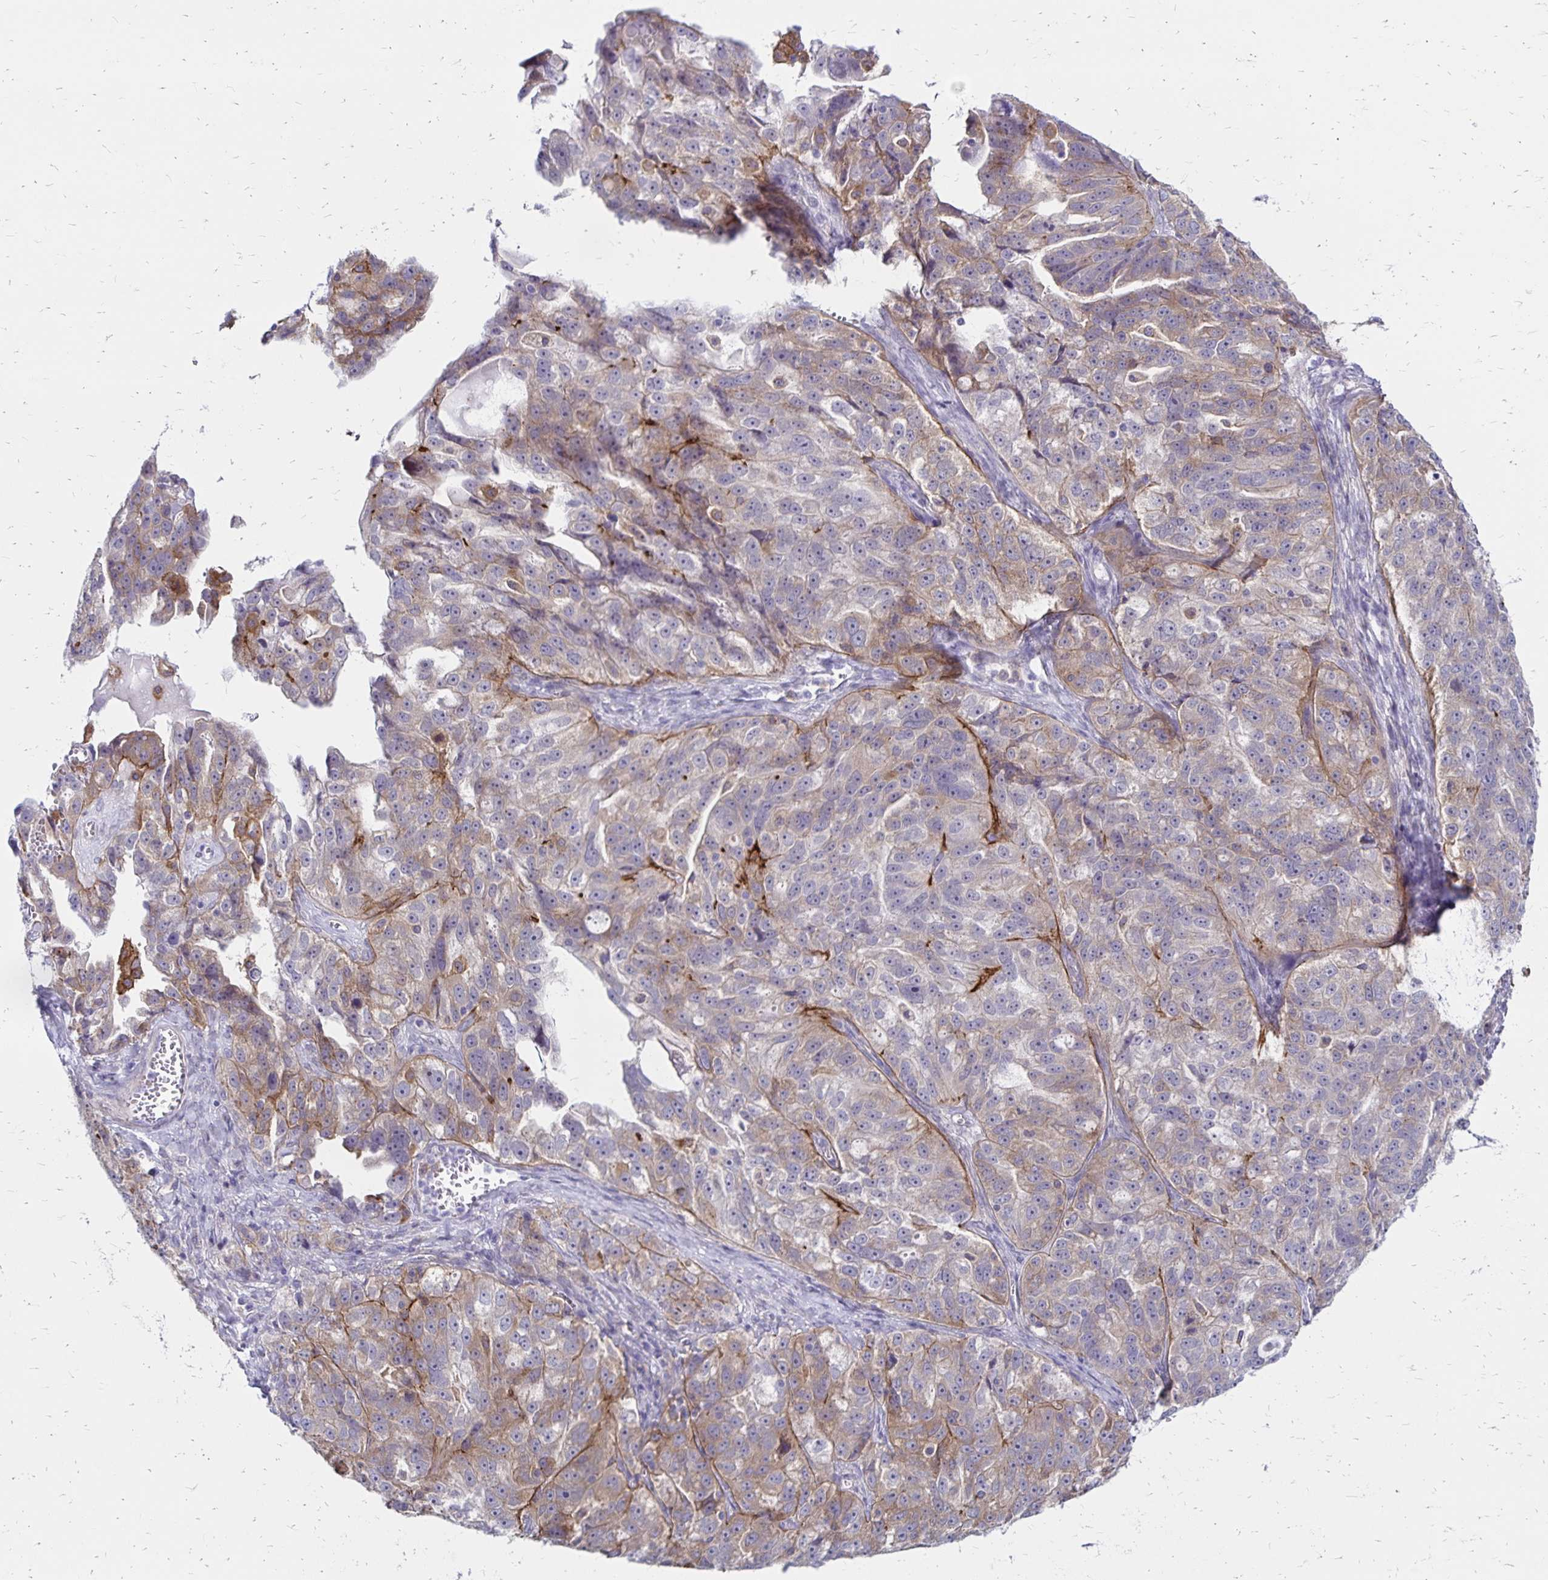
{"staining": {"intensity": "weak", "quantity": "<25%", "location": "cytoplasmic/membranous"}, "tissue": "ovarian cancer", "cell_type": "Tumor cells", "image_type": "cancer", "snomed": [{"axis": "morphology", "description": "Cystadenocarcinoma, serous, NOS"}, {"axis": "topography", "description": "Ovary"}], "caption": "Ovarian cancer (serous cystadenocarcinoma) was stained to show a protein in brown. There is no significant expression in tumor cells. (DAB (3,3'-diaminobenzidine) immunohistochemistry (IHC), high magnification).", "gene": "TNS3", "patient": {"sex": "female", "age": 51}}